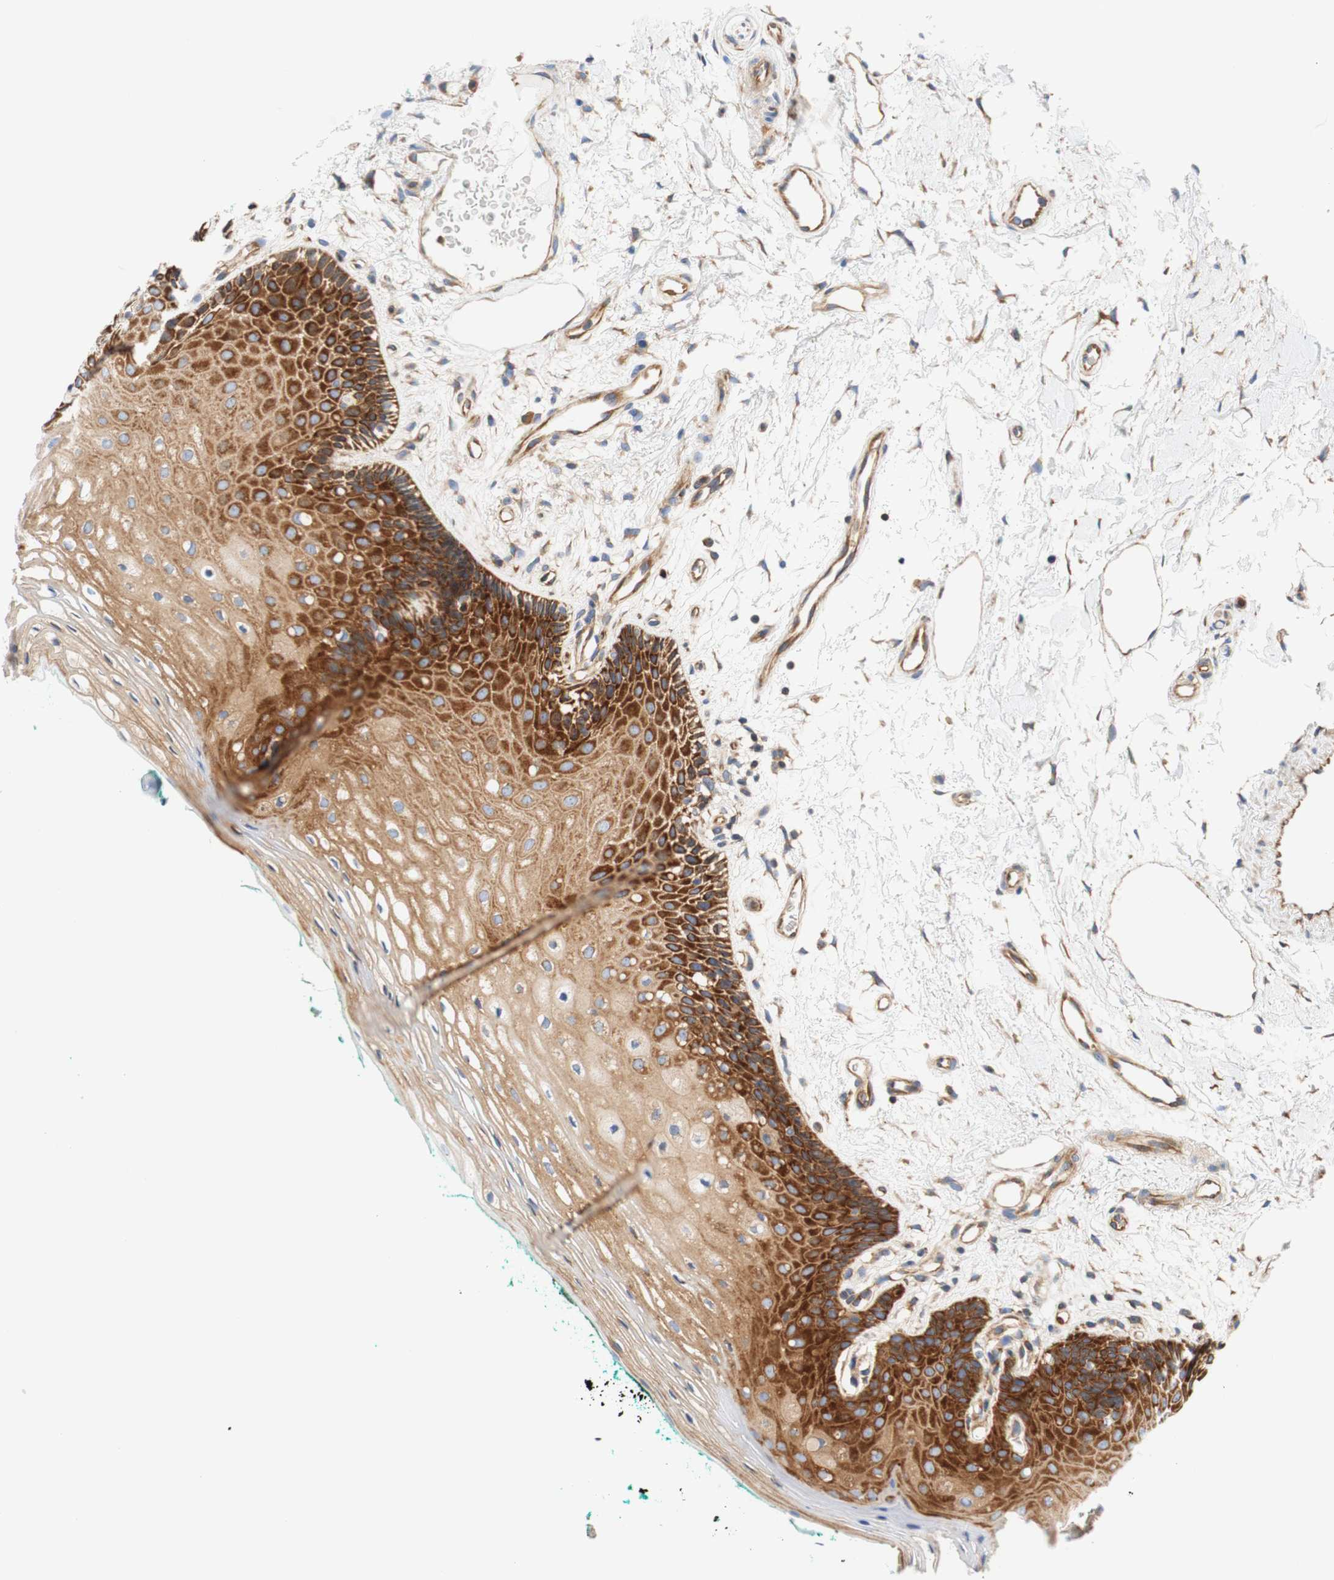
{"staining": {"intensity": "moderate", "quantity": ">75%", "location": "cytoplasmic/membranous"}, "tissue": "oral mucosa", "cell_type": "Squamous epithelial cells", "image_type": "normal", "snomed": [{"axis": "morphology", "description": "Normal tissue, NOS"}, {"axis": "topography", "description": "Skeletal muscle"}, {"axis": "topography", "description": "Oral tissue"}, {"axis": "topography", "description": "Peripheral nerve tissue"}], "caption": "Moderate cytoplasmic/membranous staining is appreciated in about >75% of squamous epithelial cells in normal oral mucosa. (Stains: DAB in brown, nuclei in blue, Microscopy: brightfield microscopy at high magnification).", "gene": "STOM", "patient": {"sex": "female", "age": 84}}